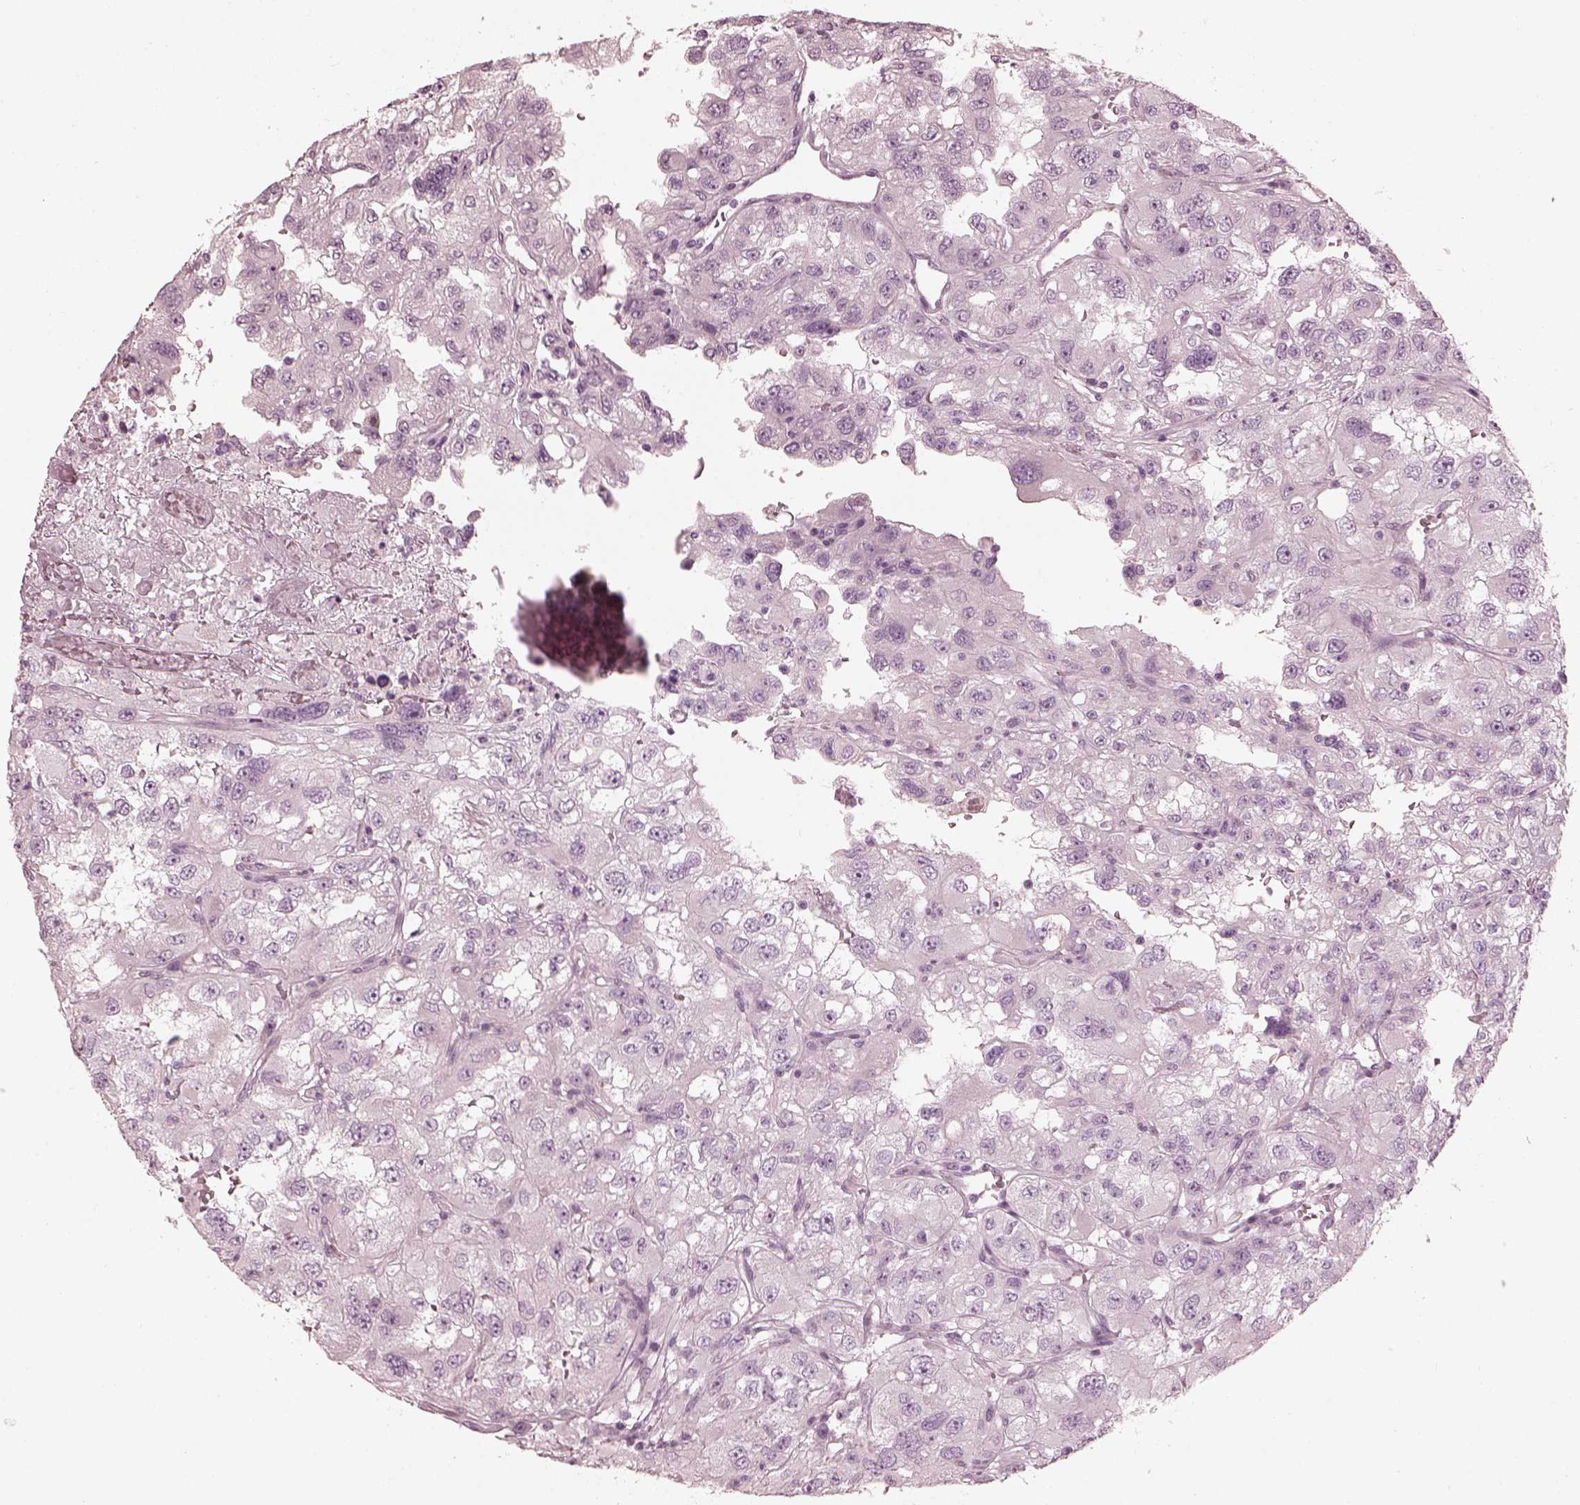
{"staining": {"intensity": "negative", "quantity": "none", "location": "none"}, "tissue": "renal cancer", "cell_type": "Tumor cells", "image_type": "cancer", "snomed": [{"axis": "morphology", "description": "Adenocarcinoma, NOS"}, {"axis": "topography", "description": "Kidney"}], "caption": "Tumor cells show no significant staining in renal cancer. (Immunohistochemistry (ihc), brightfield microscopy, high magnification).", "gene": "SAXO2", "patient": {"sex": "male", "age": 64}}